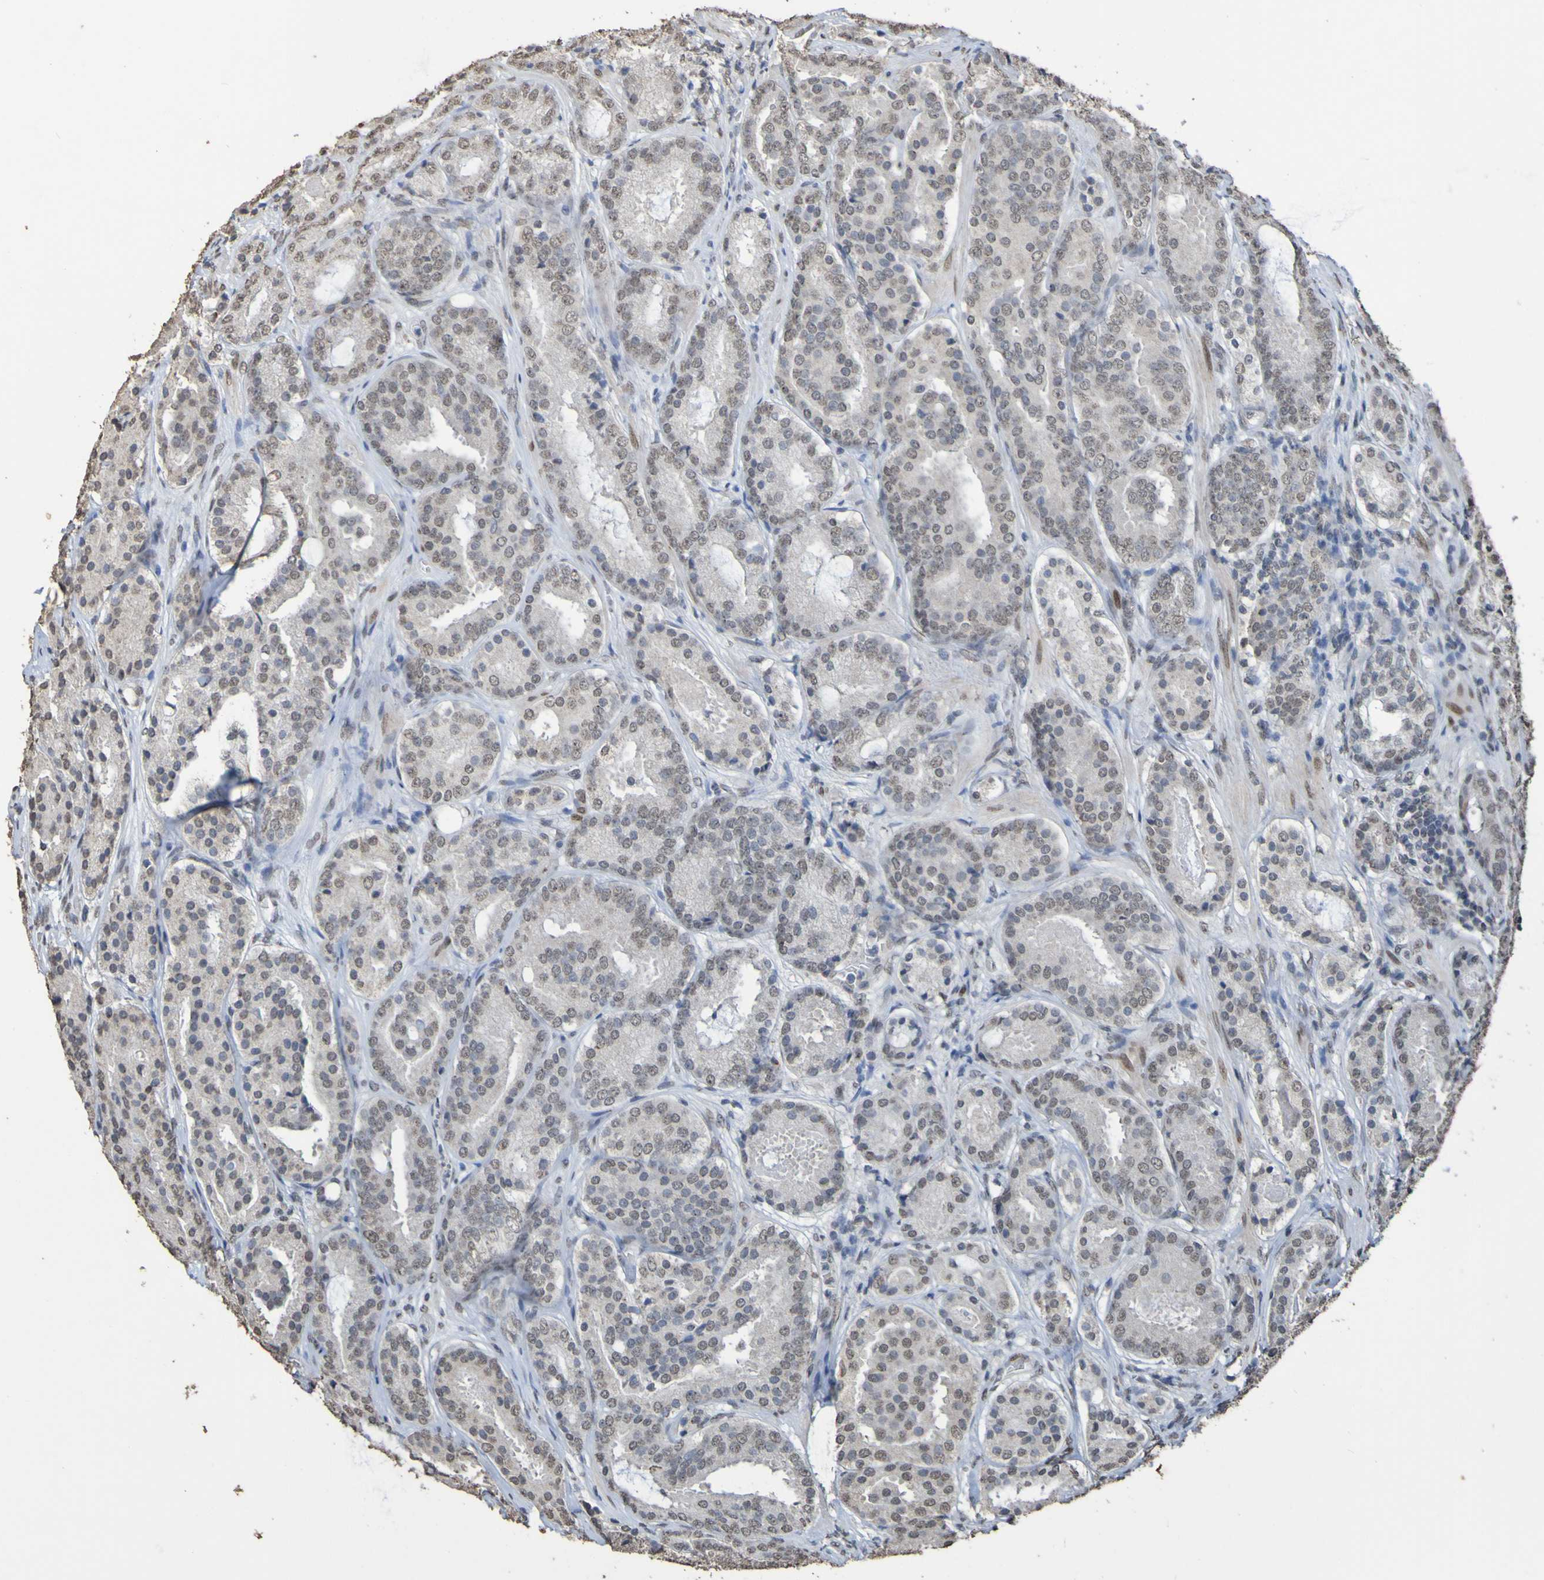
{"staining": {"intensity": "weak", "quantity": ">75%", "location": "nuclear"}, "tissue": "prostate cancer", "cell_type": "Tumor cells", "image_type": "cancer", "snomed": [{"axis": "morphology", "description": "Adenocarcinoma, Low grade"}, {"axis": "topography", "description": "Prostate"}], "caption": "Weak nuclear positivity is present in approximately >75% of tumor cells in prostate cancer.", "gene": "ALKBH2", "patient": {"sex": "male", "age": 69}}